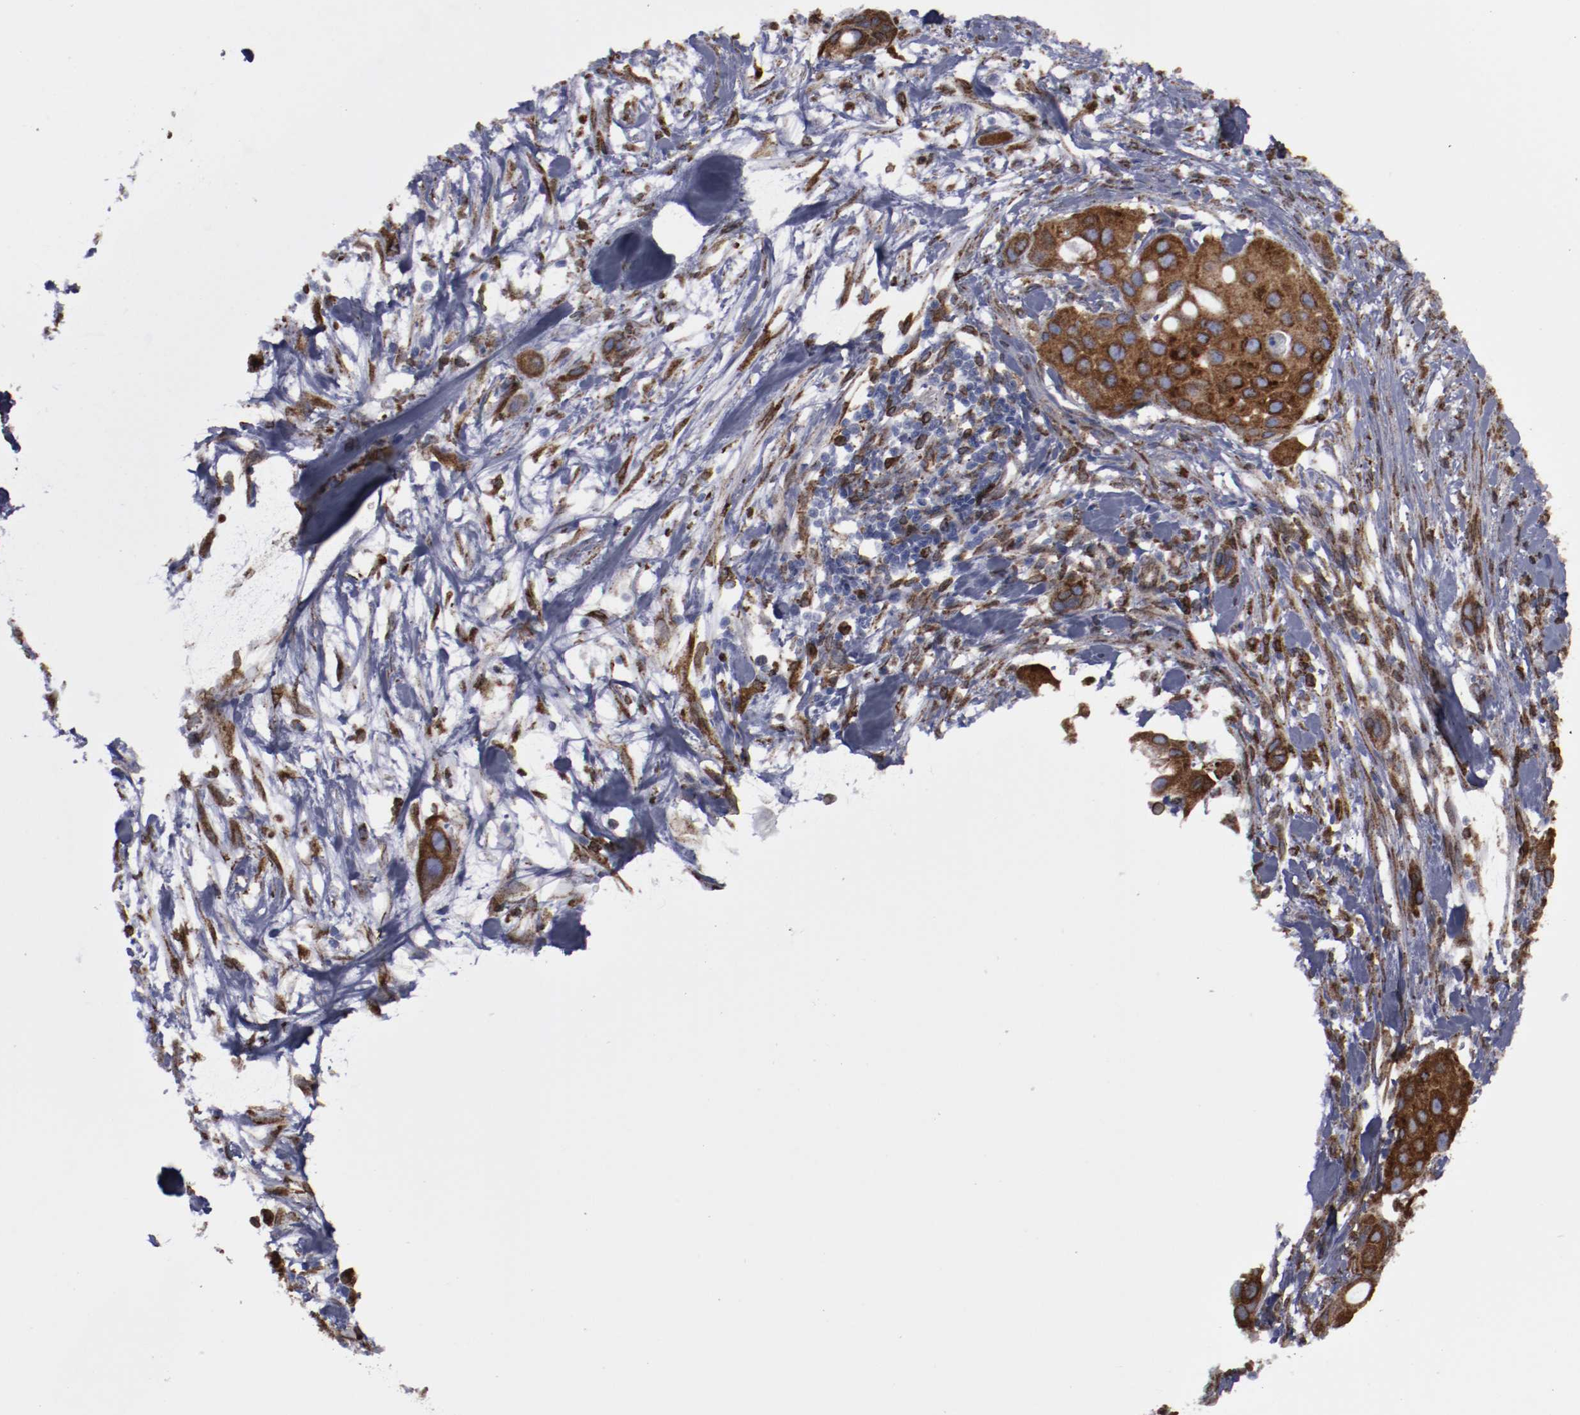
{"staining": {"intensity": "strong", "quantity": ">75%", "location": "cytoplasmic/membranous"}, "tissue": "pancreatic cancer", "cell_type": "Tumor cells", "image_type": "cancer", "snomed": [{"axis": "morphology", "description": "Adenocarcinoma, NOS"}, {"axis": "topography", "description": "Pancreas"}], "caption": "Approximately >75% of tumor cells in adenocarcinoma (pancreatic) show strong cytoplasmic/membranous protein positivity as visualized by brown immunohistochemical staining.", "gene": "ERLIN2", "patient": {"sex": "female", "age": 60}}